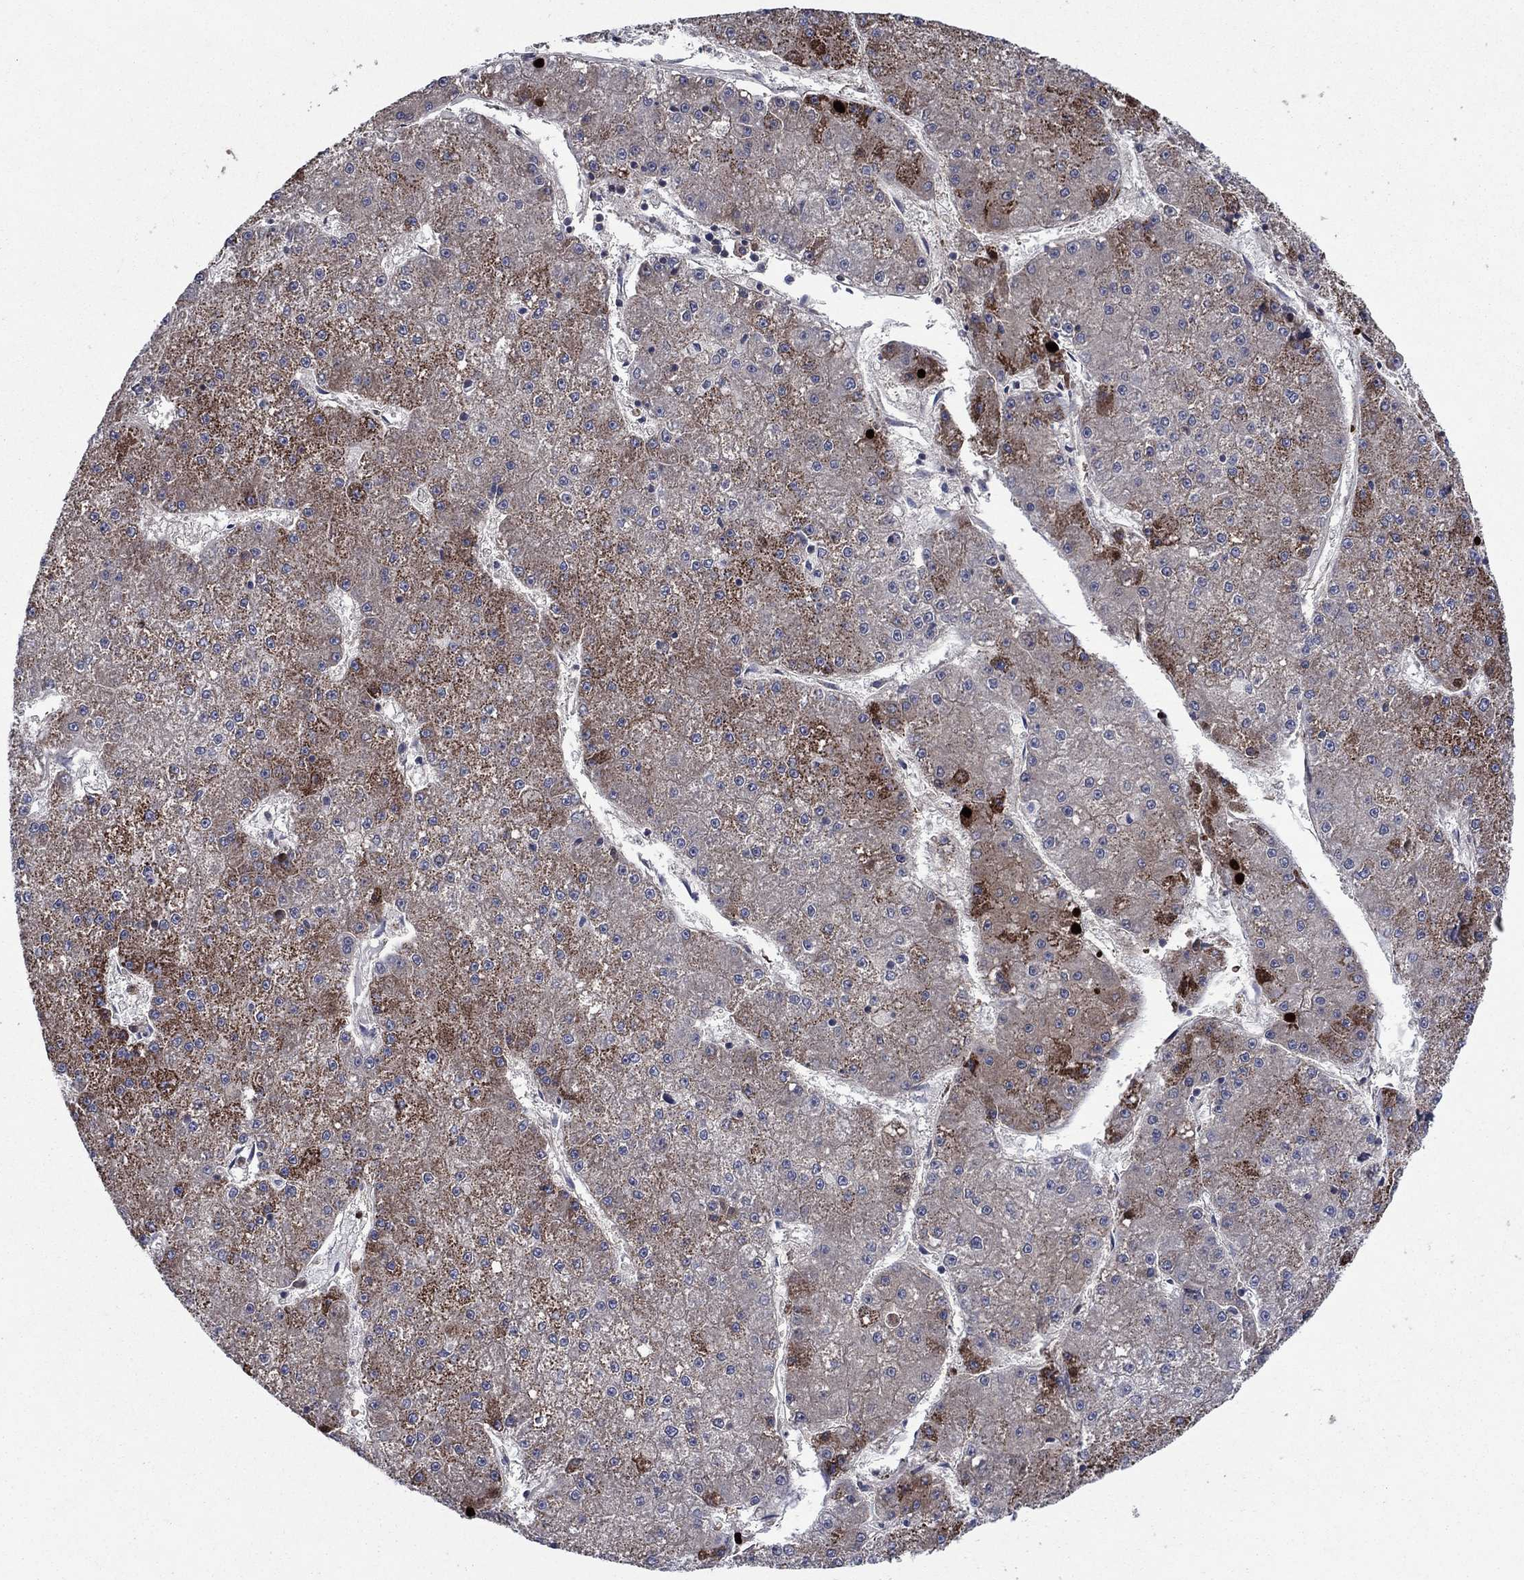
{"staining": {"intensity": "strong", "quantity": "25%-75%", "location": "cytoplasmic/membranous"}, "tissue": "liver cancer", "cell_type": "Tumor cells", "image_type": "cancer", "snomed": [{"axis": "morphology", "description": "Carcinoma, Hepatocellular, NOS"}, {"axis": "topography", "description": "Liver"}], "caption": "Immunohistochemistry staining of liver cancer (hepatocellular carcinoma), which demonstrates high levels of strong cytoplasmic/membranous staining in approximately 25%-75% of tumor cells indicating strong cytoplasmic/membranous protein staining. The staining was performed using DAB (brown) for protein detection and nuclei were counterstained in hematoxylin (blue).", "gene": "MSRB1", "patient": {"sex": "male", "age": 73}}